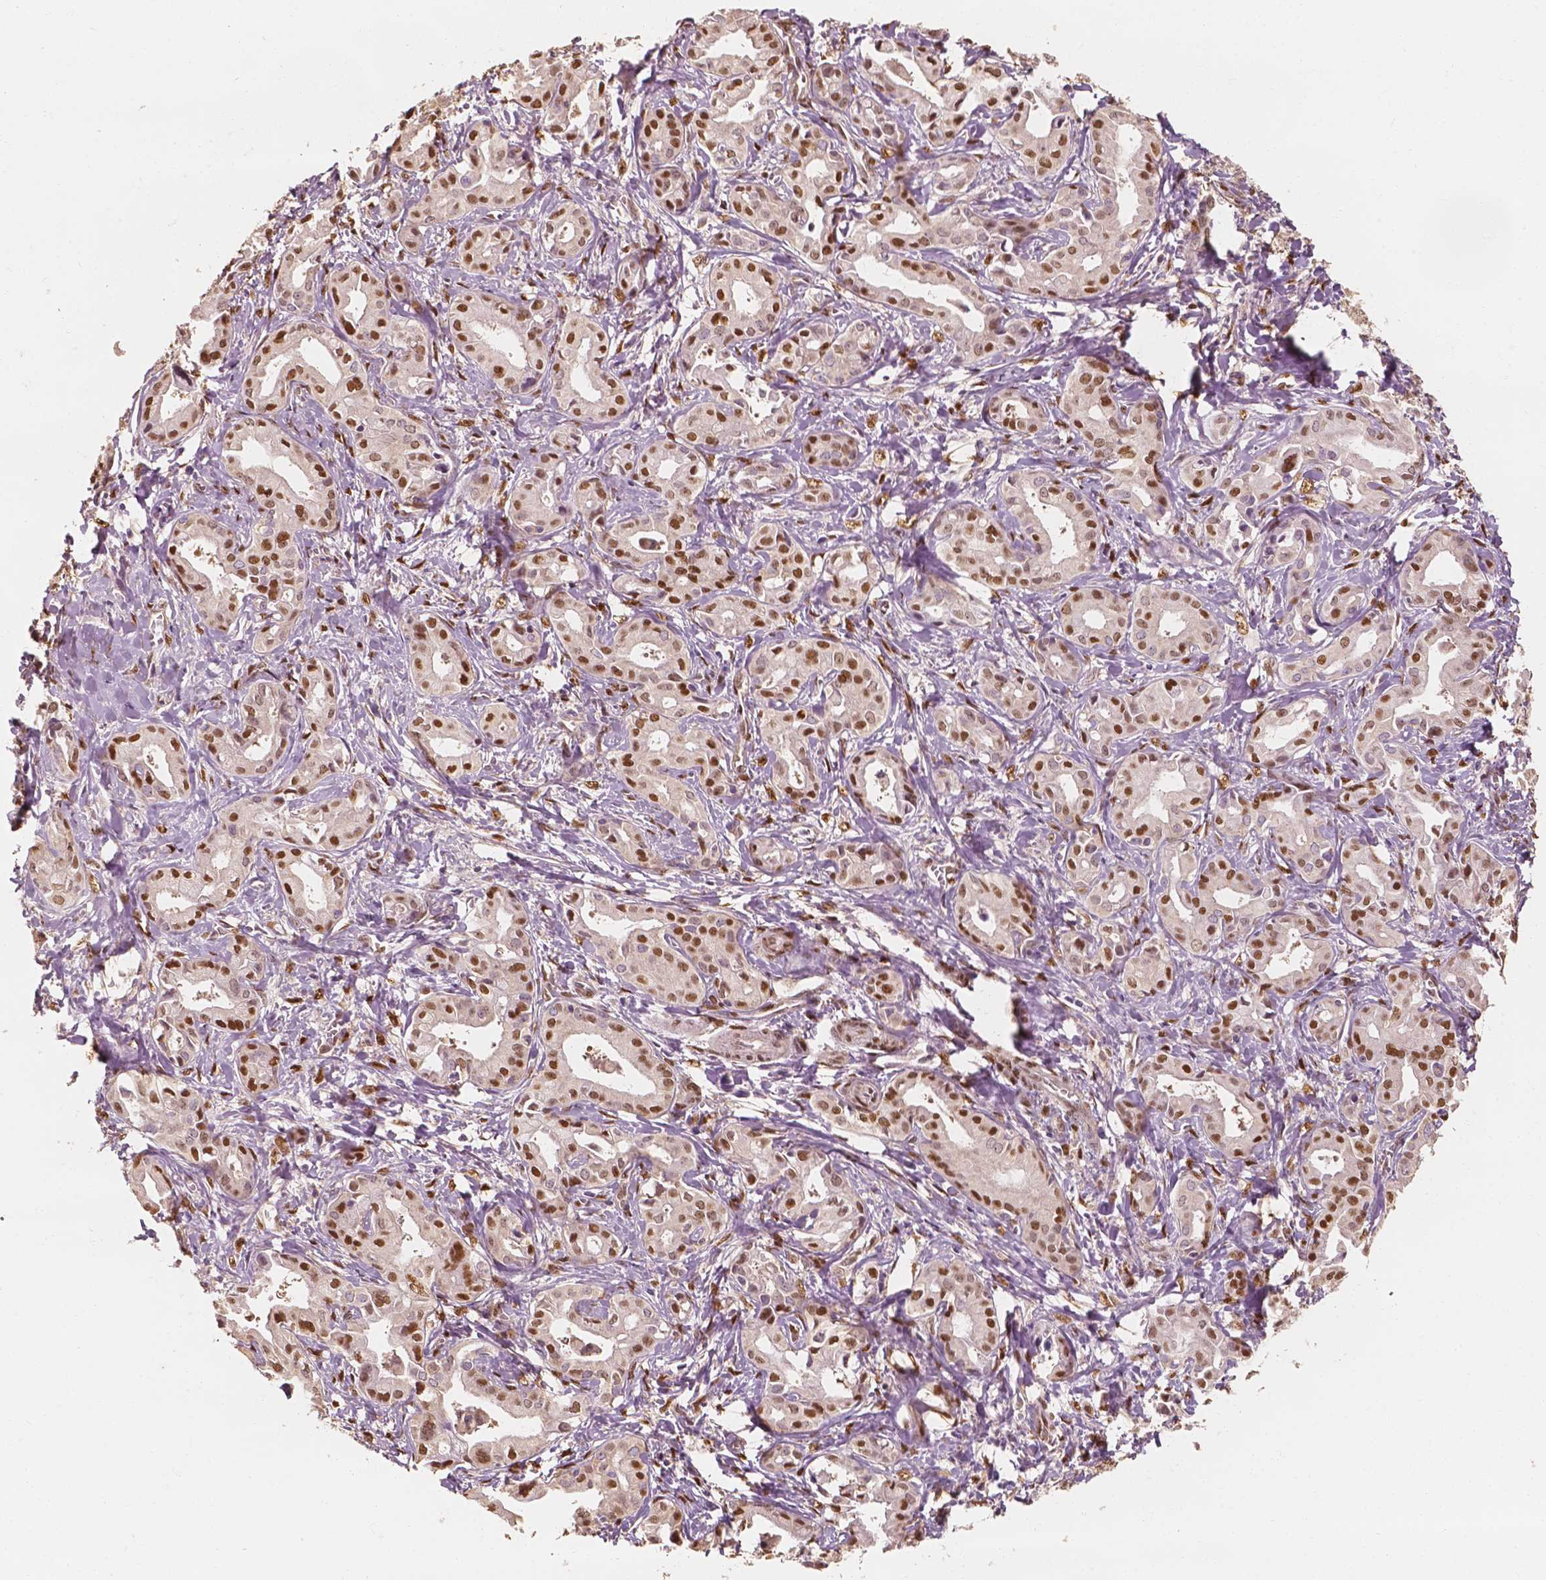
{"staining": {"intensity": "moderate", "quantity": ">75%", "location": "nuclear"}, "tissue": "liver cancer", "cell_type": "Tumor cells", "image_type": "cancer", "snomed": [{"axis": "morphology", "description": "Cholangiocarcinoma"}, {"axis": "topography", "description": "Liver"}], "caption": "Immunohistochemistry of liver cholangiocarcinoma shows medium levels of moderate nuclear positivity in about >75% of tumor cells.", "gene": "TBC1D17", "patient": {"sex": "female", "age": 65}}